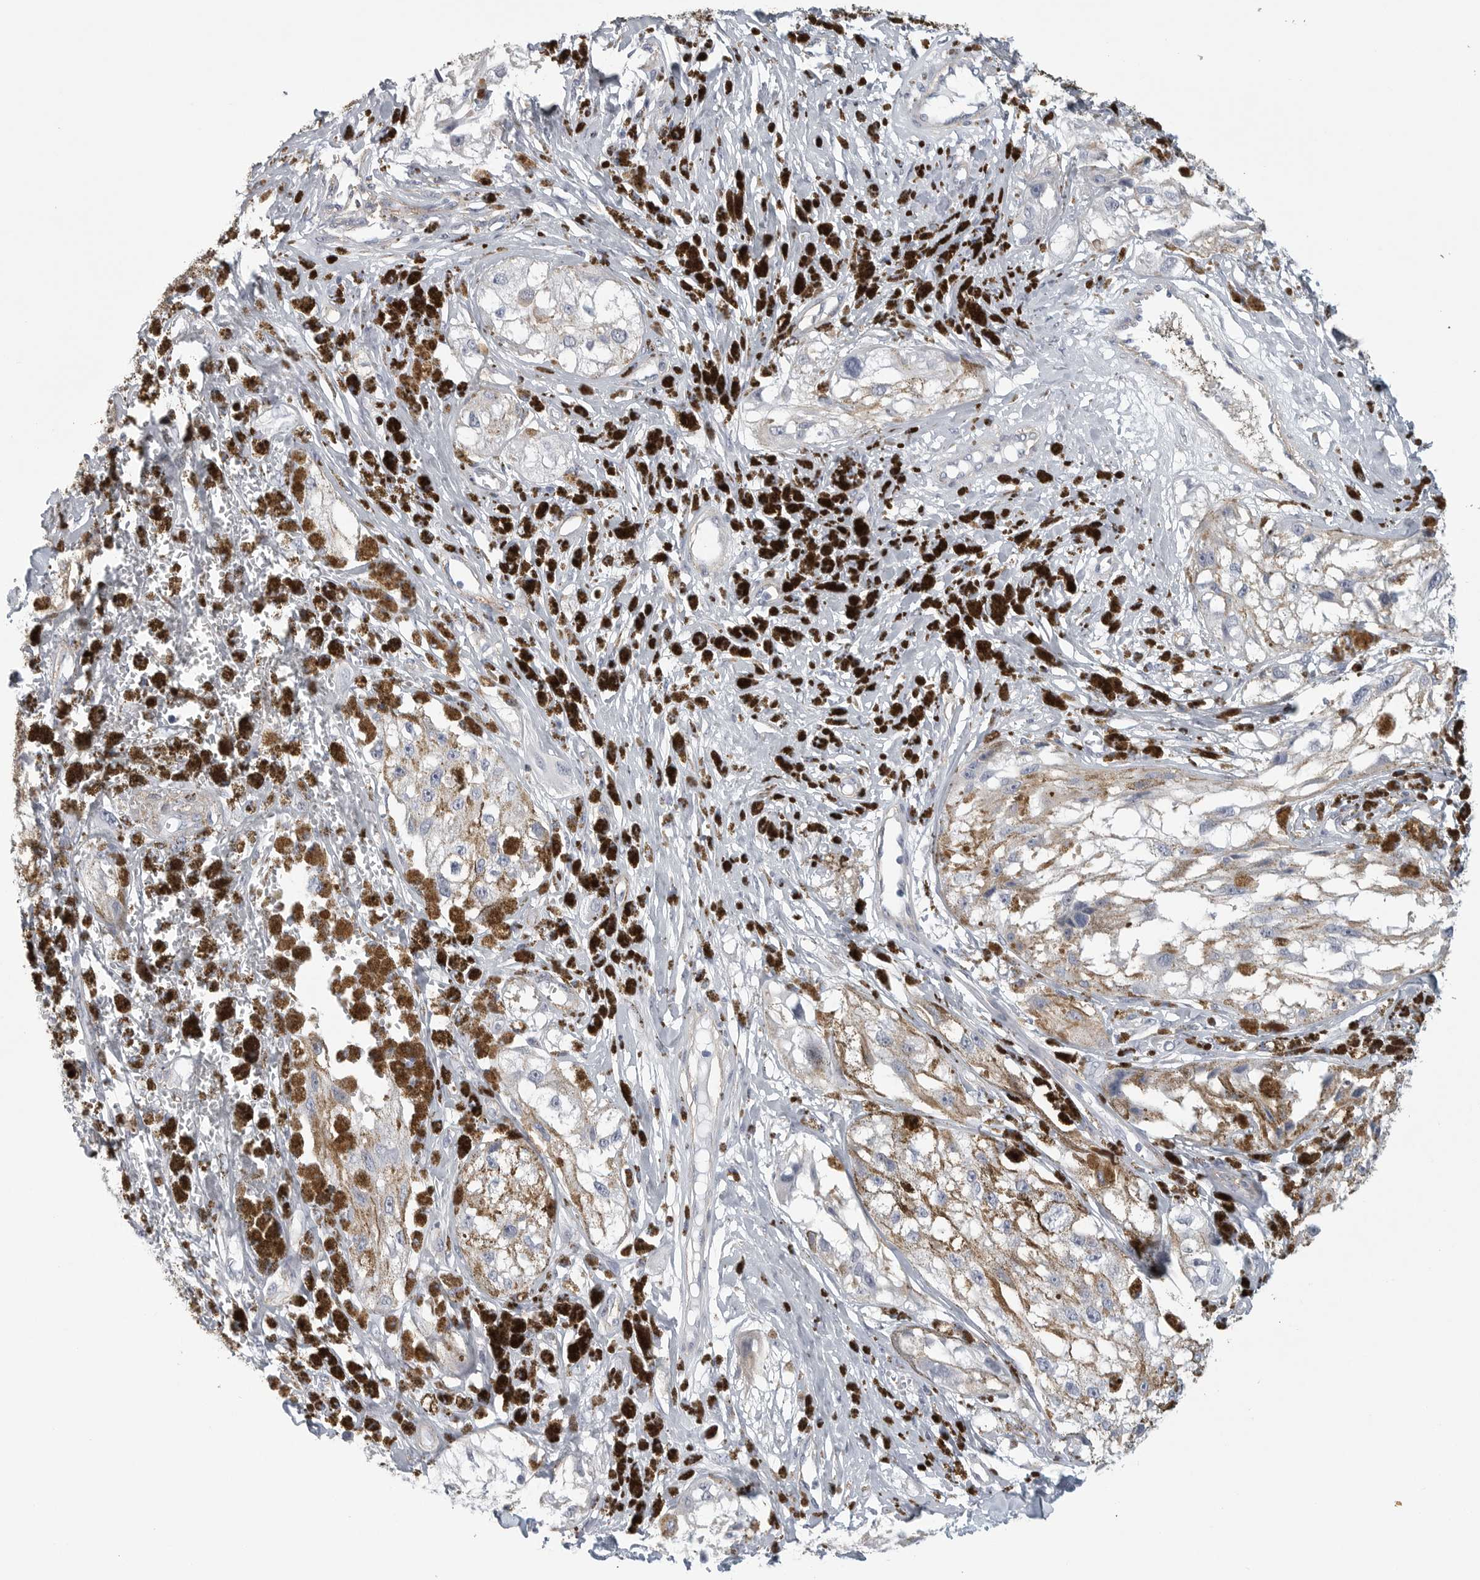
{"staining": {"intensity": "negative", "quantity": "none", "location": "none"}, "tissue": "melanoma", "cell_type": "Tumor cells", "image_type": "cancer", "snomed": [{"axis": "morphology", "description": "Malignant melanoma, NOS"}, {"axis": "topography", "description": "Skin"}], "caption": "High power microscopy image of an immunohistochemistry (IHC) photomicrograph of malignant melanoma, revealing no significant expression in tumor cells.", "gene": "TNR", "patient": {"sex": "male", "age": 88}}